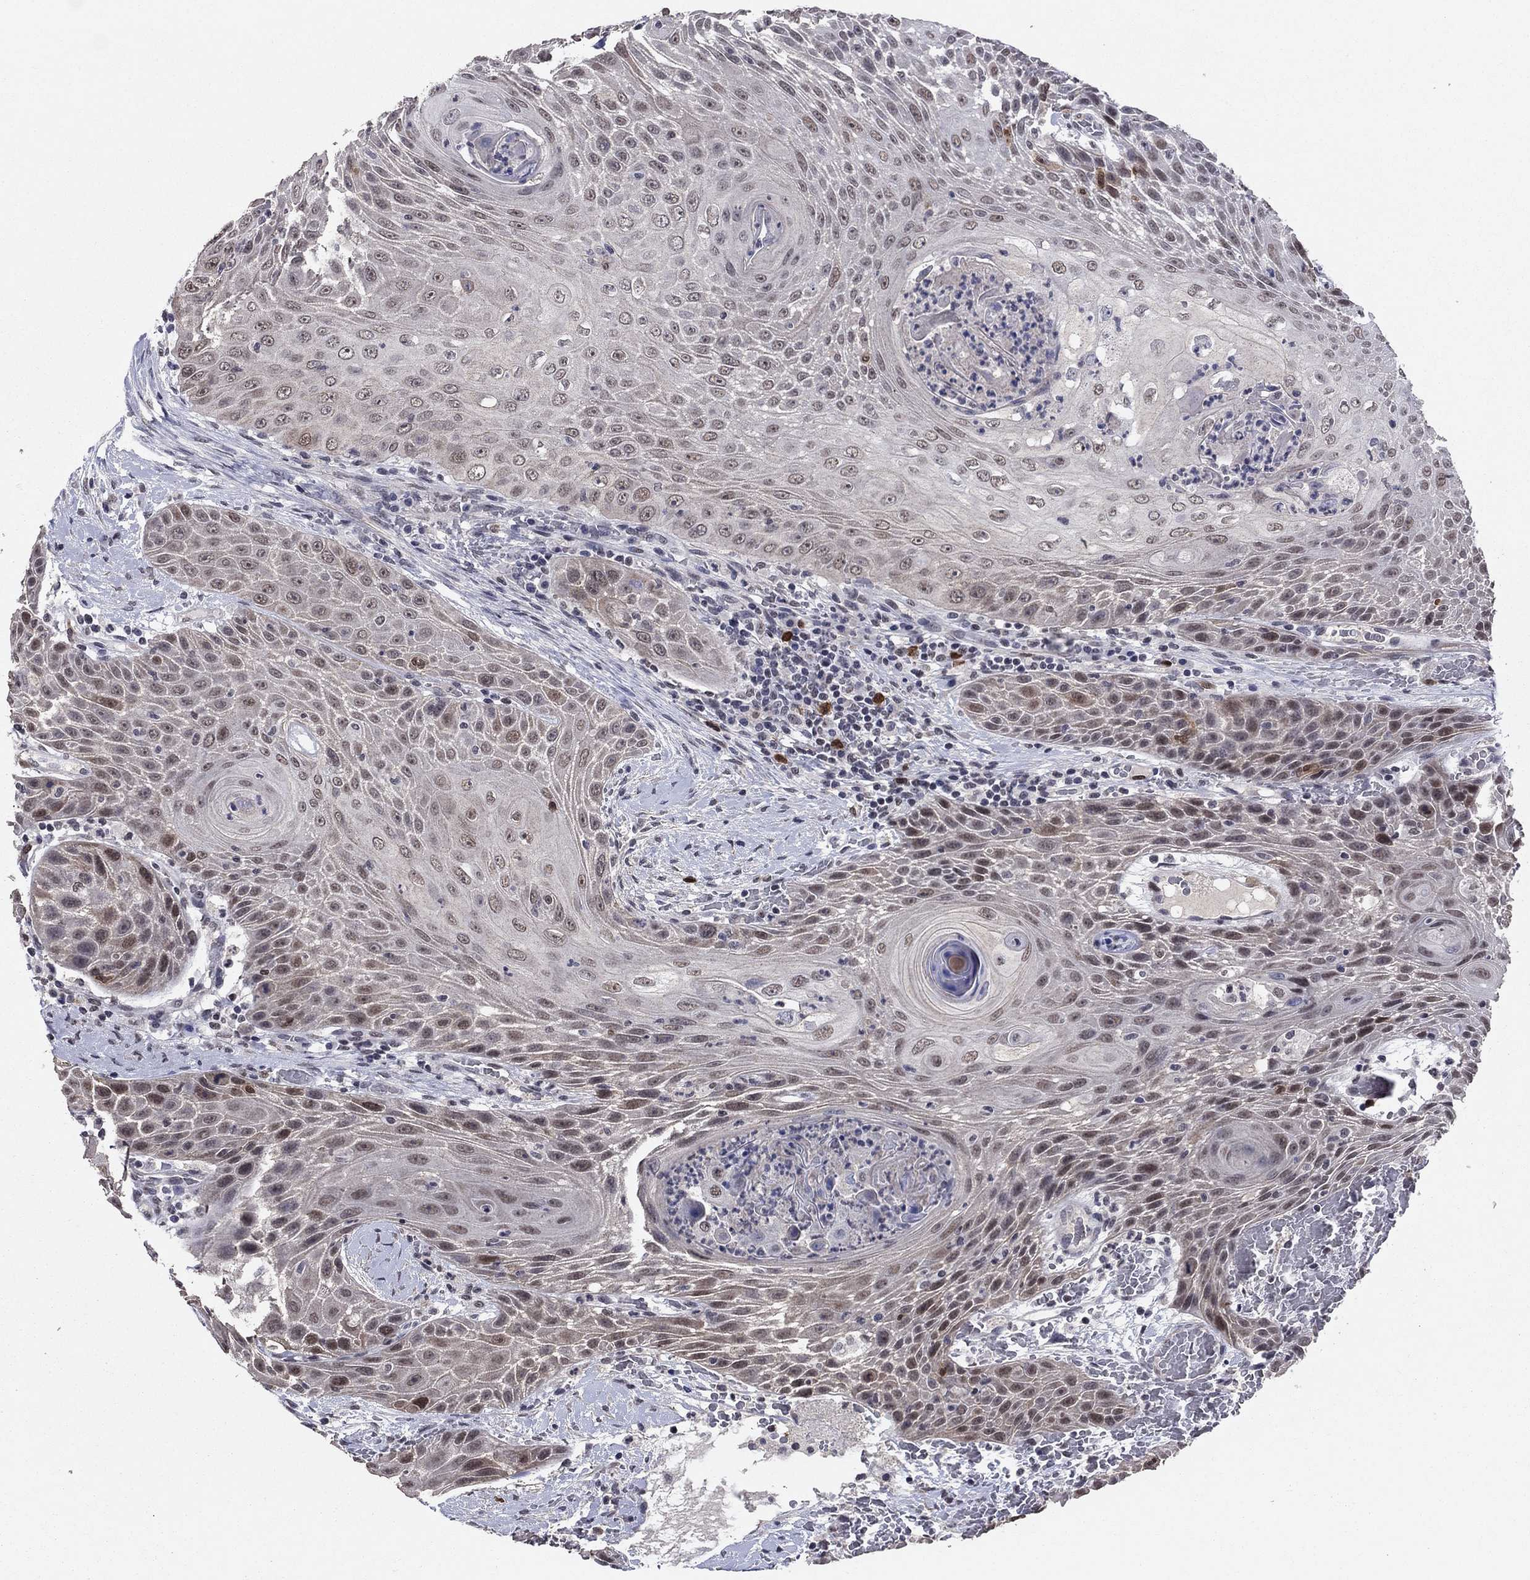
{"staining": {"intensity": "moderate", "quantity": "<25%", "location": "nuclear"}, "tissue": "head and neck cancer", "cell_type": "Tumor cells", "image_type": "cancer", "snomed": [{"axis": "morphology", "description": "Squamous cell carcinoma, NOS"}, {"axis": "topography", "description": "Head-Neck"}], "caption": "Tumor cells exhibit low levels of moderate nuclear staining in approximately <25% of cells in head and neck cancer (squamous cell carcinoma).", "gene": "TYMS", "patient": {"sex": "male", "age": 69}}